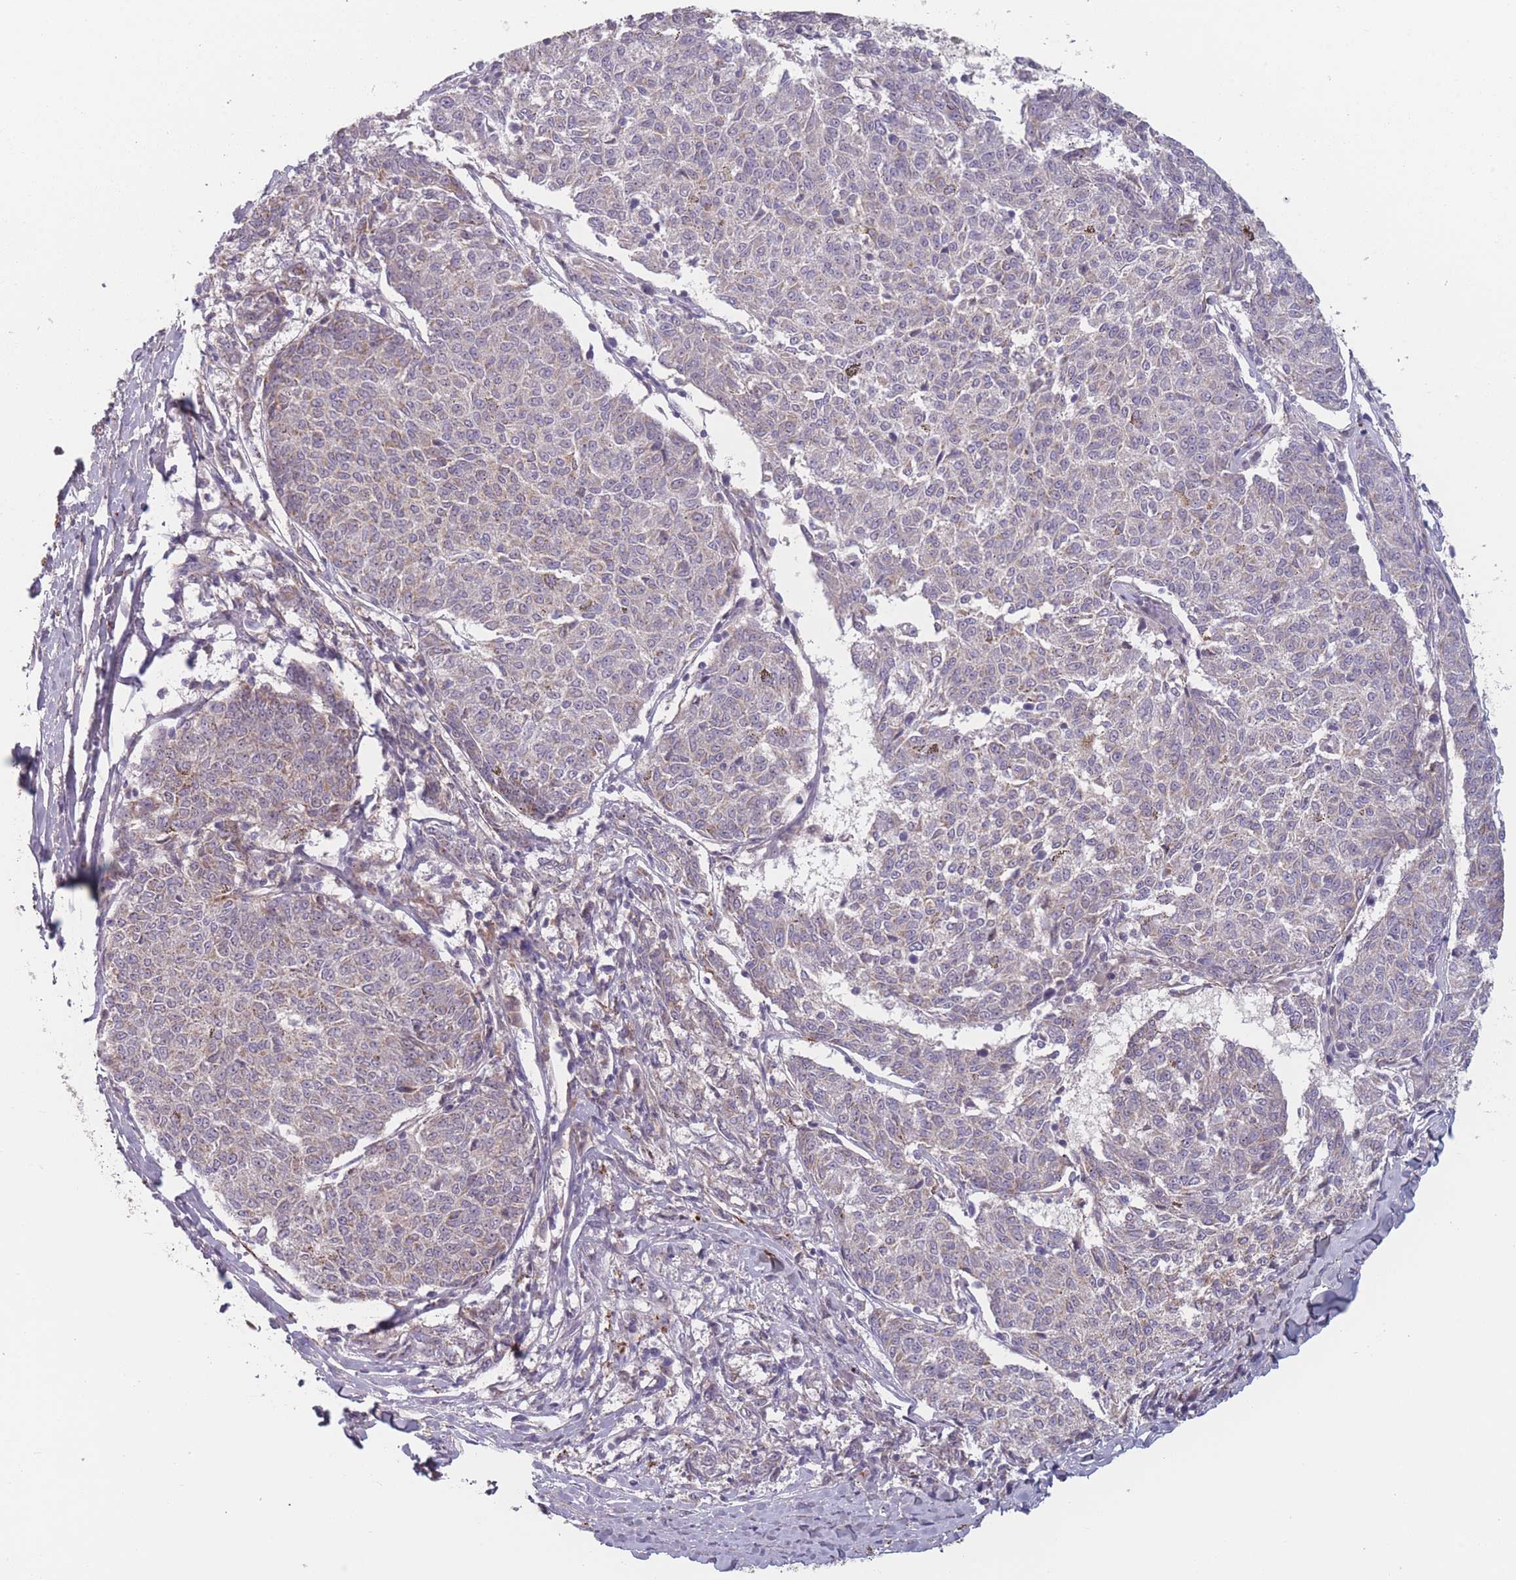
{"staining": {"intensity": "negative", "quantity": "none", "location": "none"}, "tissue": "melanoma", "cell_type": "Tumor cells", "image_type": "cancer", "snomed": [{"axis": "morphology", "description": "Malignant melanoma, NOS"}, {"axis": "topography", "description": "Skin"}], "caption": "Malignant melanoma was stained to show a protein in brown. There is no significant expression in tumor cells.", "gene": "TMEM232", "patient": {"sex": "female", "age": 72}}